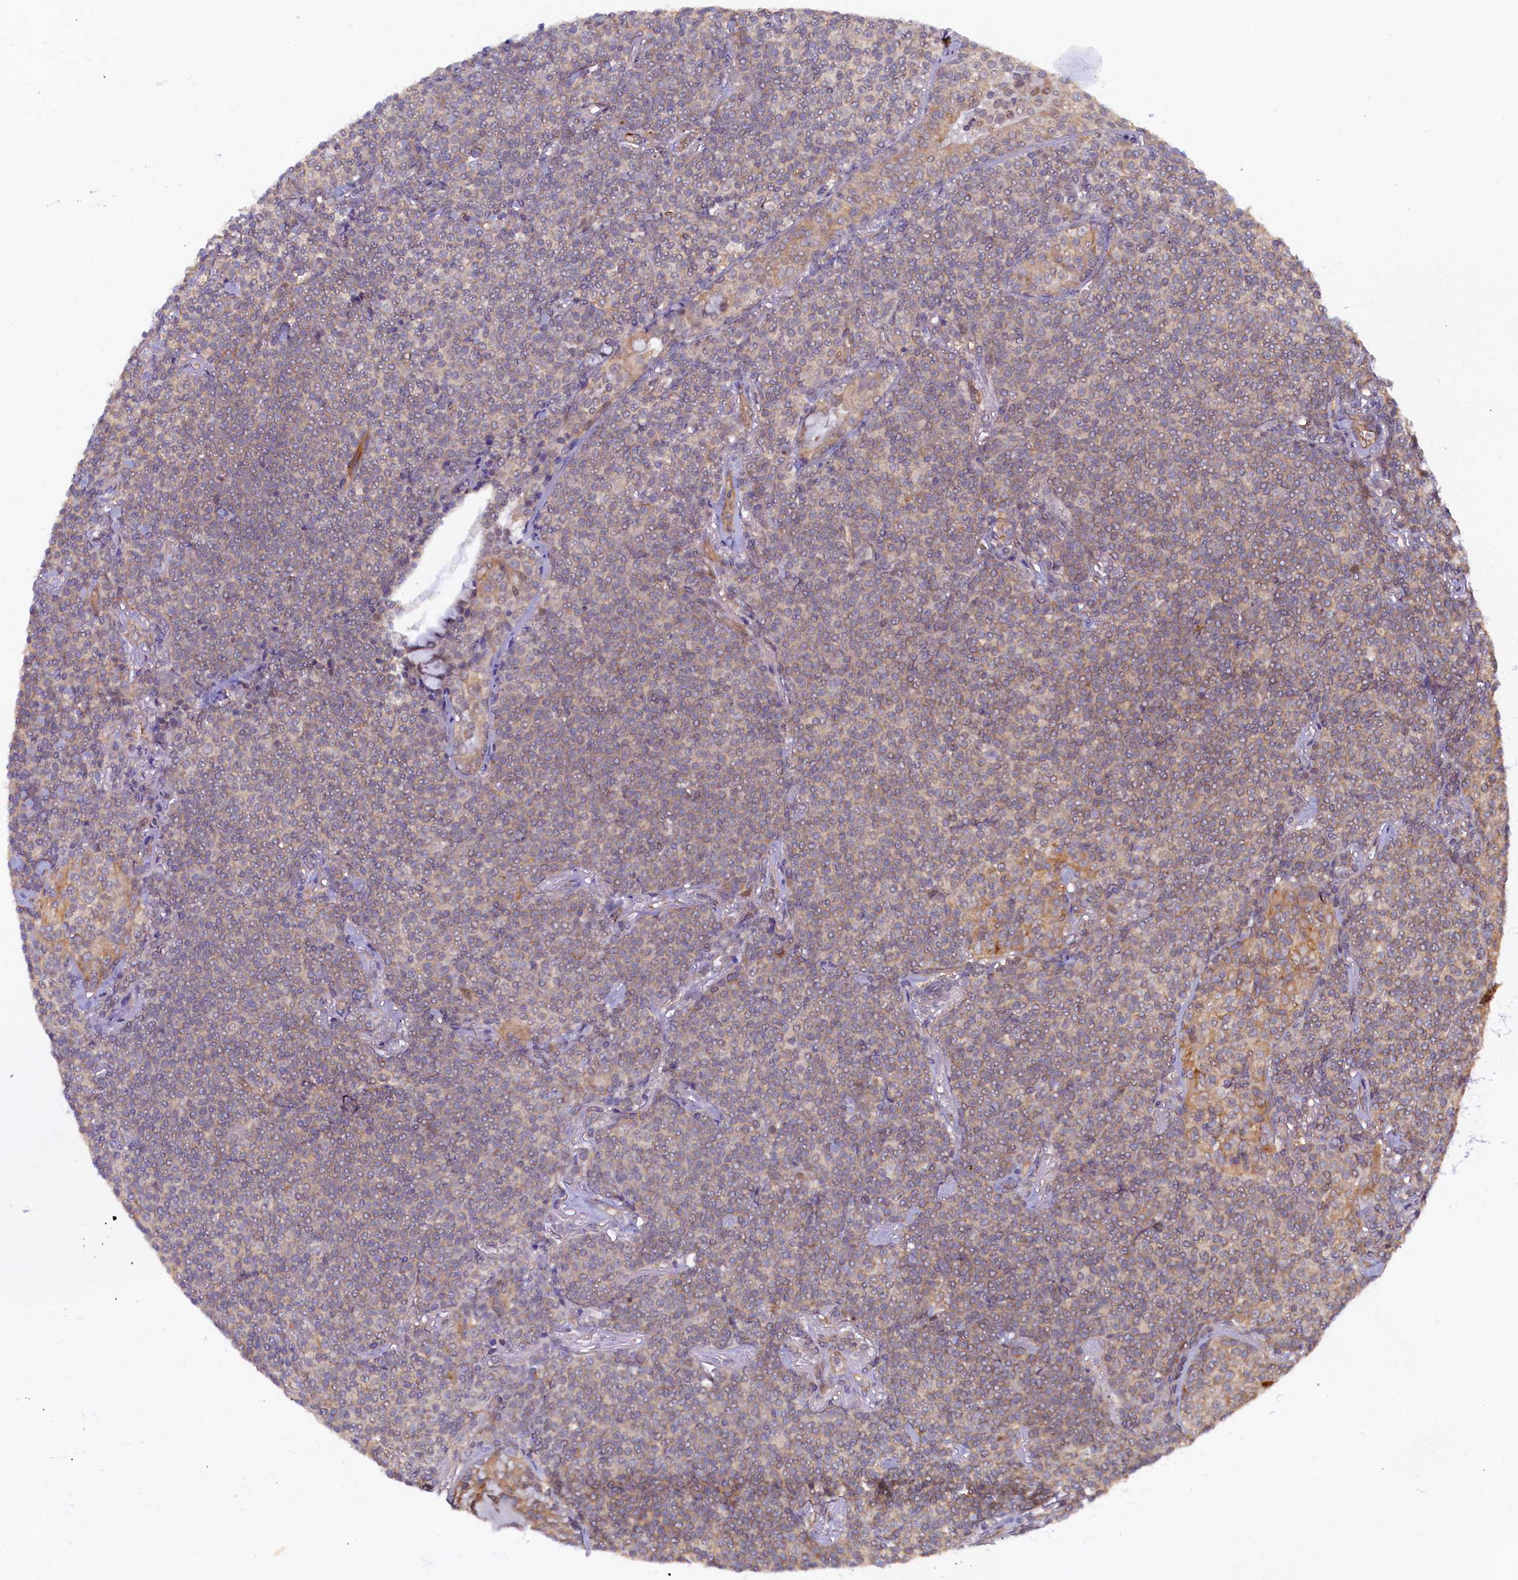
{"staining": {"intensity": "weak", "quantity": "<25%", "location": "cytoplasmic/membranous"}, "tissue": "lymphoma", "cell_type": "Tumor cells", "image_type": "cancer", "snomed": [{"axis": "morphology", "description": "Malignant lymphoma, non-Hodgkin's type, Low grade"}, {"axis": "topography", "description": "Lung"}], "caption": "There is no significant positivity in tumor cells of lymphoma. The staining was performed using DAB (3,3'-diaminobenzidine) to visualize the protein expression in brown, while the nuclei were stained in blue with hematoxylin (Magnification: 20x).", "gene": "STX12", "patient": {"sex": "female", "age": 71}}